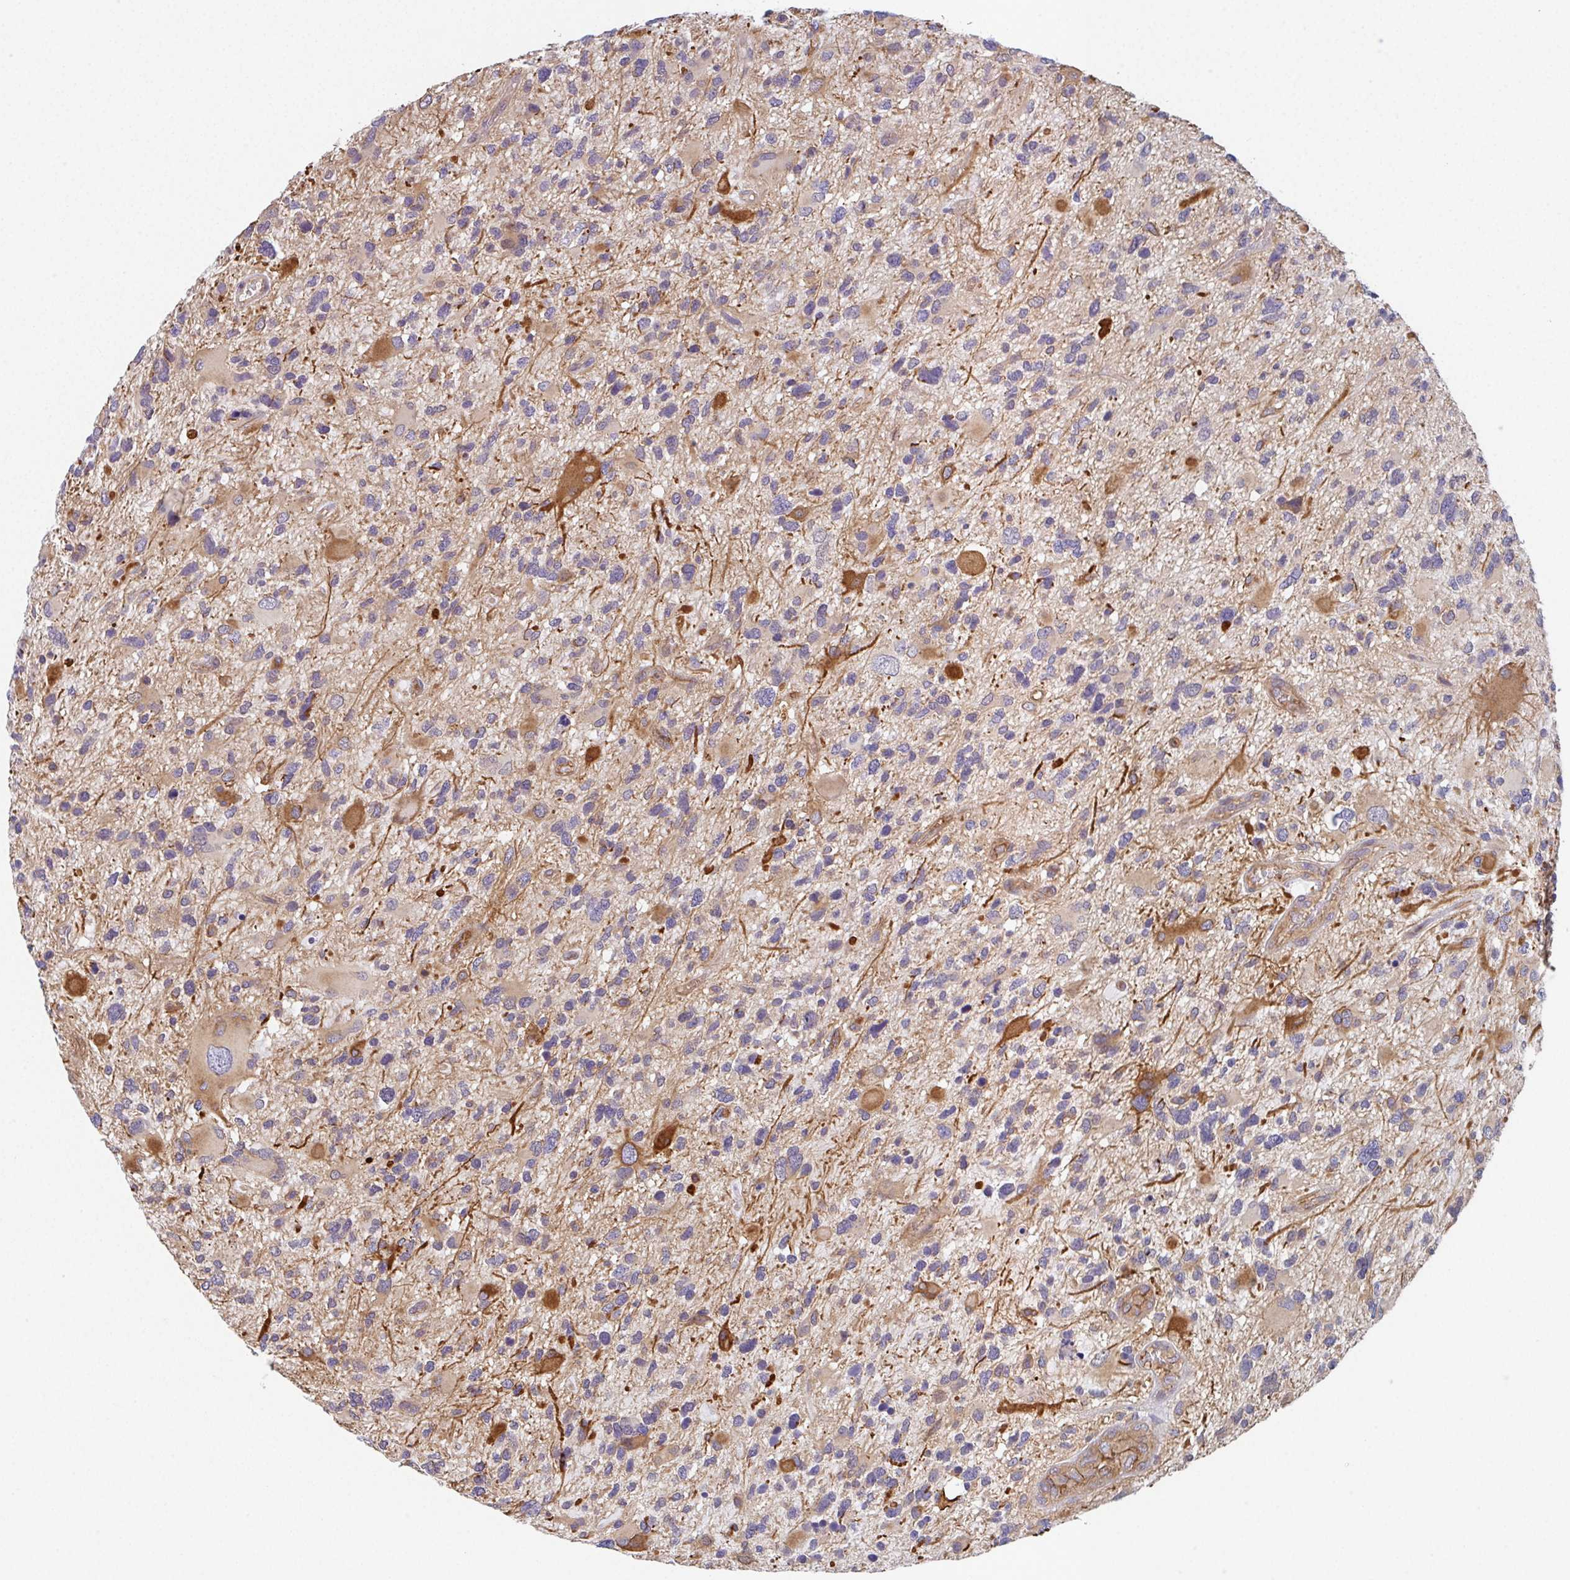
{"staining": {"intensity": "strong", "quantity": "<25%", "location": "cytoplasmic/membranous"}, "tissue": "glioma", "cell_type": "Tumor cells", "image_type": "cancer", "snomed": [{"axis": "morphology", "description": "Glioma, malignant, High grade"}, {"axis": "topography", "description": "Brain"}], "caption": "Protein expression analysis of human high-grade glioma (malignant) reveals strong cytoplasmic/membranous positivity in approximately <25% of tumor cells. The staining was performed using DAB, with brown indicating positive protein expression. Nuclei are stained blue with hematoxylin.", "gene": "TMEM229A", "patient": {"sex": "female", "age": 11}}